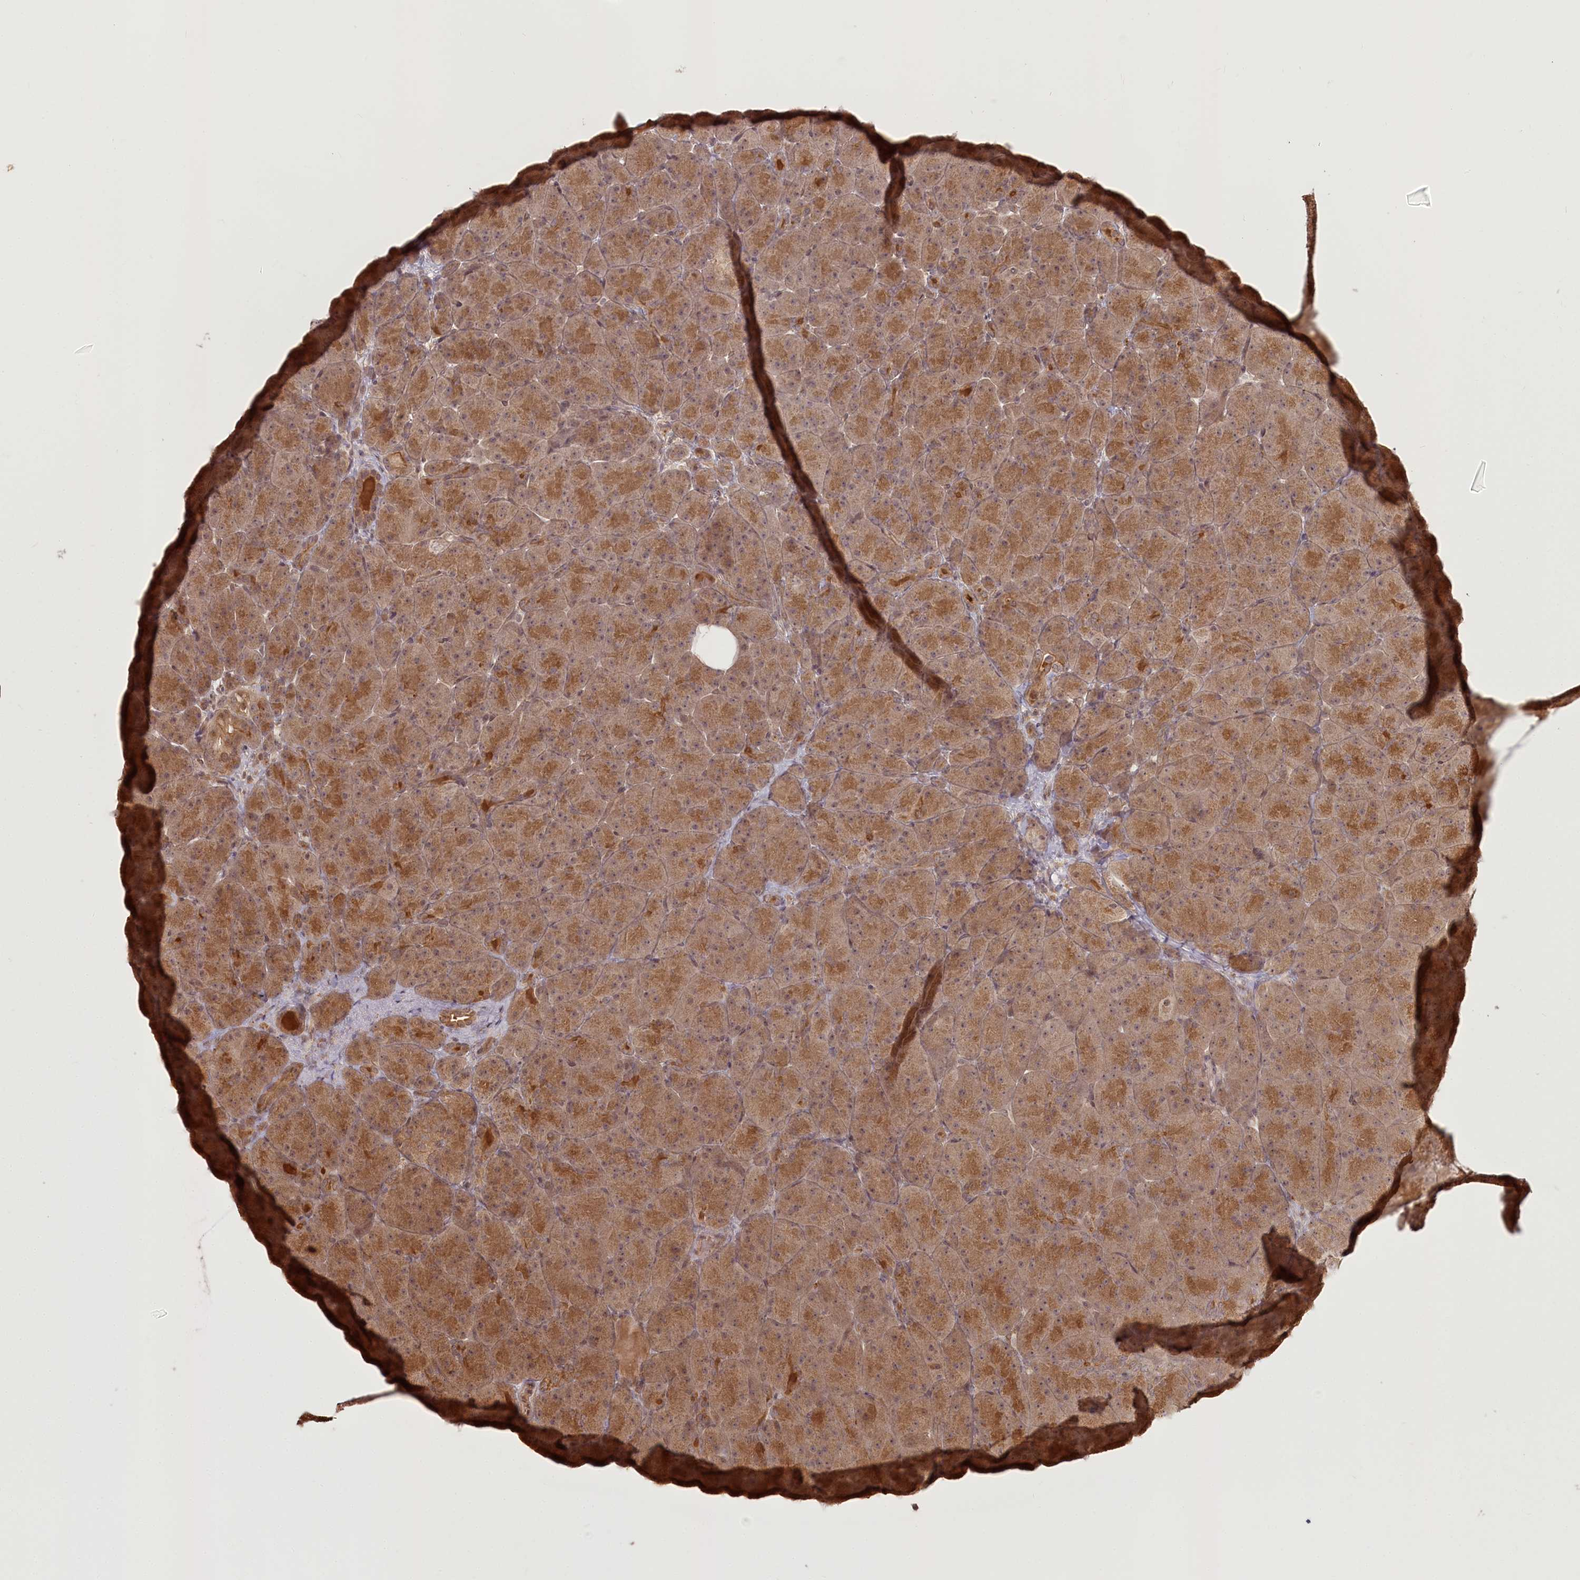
{"staining": {"intensity": "strong", "quantity": ">75%", "location": "cytoplasmic/membranous"}, "tissue": "pancreas", "cell_type": "Exocrine glandular cells", "image_type": "normal", "snomed": [{"axis": "morphology", "description": "Normal tissue, NOS"}, {"axis": "topography", "description": "Pancreas"}], "caption": "An immunohistochemistry (IHC) histopathology image of unremarkable tissue is shown. Protein staining in brown highlights strong cytoplasmic/membranous positivity in pancreas within exocrine glandular cells. (Stains: DAB in brown, nuclei in blue, Microscopy: brightfield microscopy at high magnification).", "gene": "R3HDM2", "patient": {"sex": "male", "age": 66}}